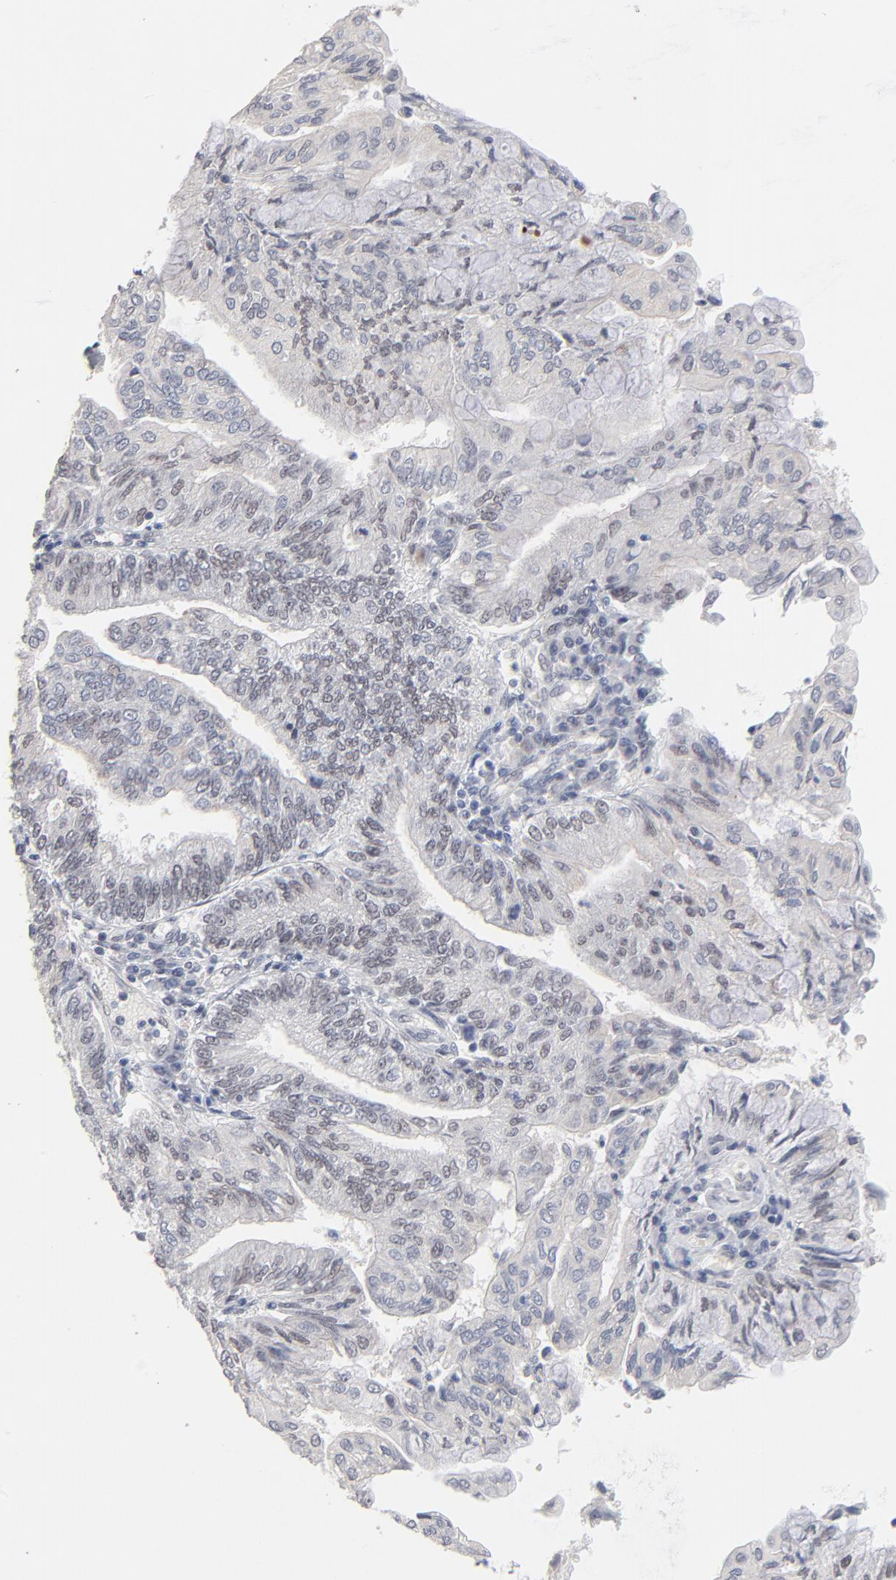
{"staining": {"intensity": "negative", "quantity": "none", "location": "none"}, "tissue": "endometrial cancer", "cell_type": "Tumor cells", "image_type": "cancer", "snomed": [{"axis": "morphology", "description": "Adenocarcinoma, NOS"}, {"axis": "topography", "description": "Endometrium"}], "caption": "Tumor cells show no significant positivity in endometrial cancer. (DAB (3,3'-diaminobenzidine) immunohistochemistry with hematoxylin counter stain).", "gene": "MBIP", "patient": {"sex": "female", "age": 59}}